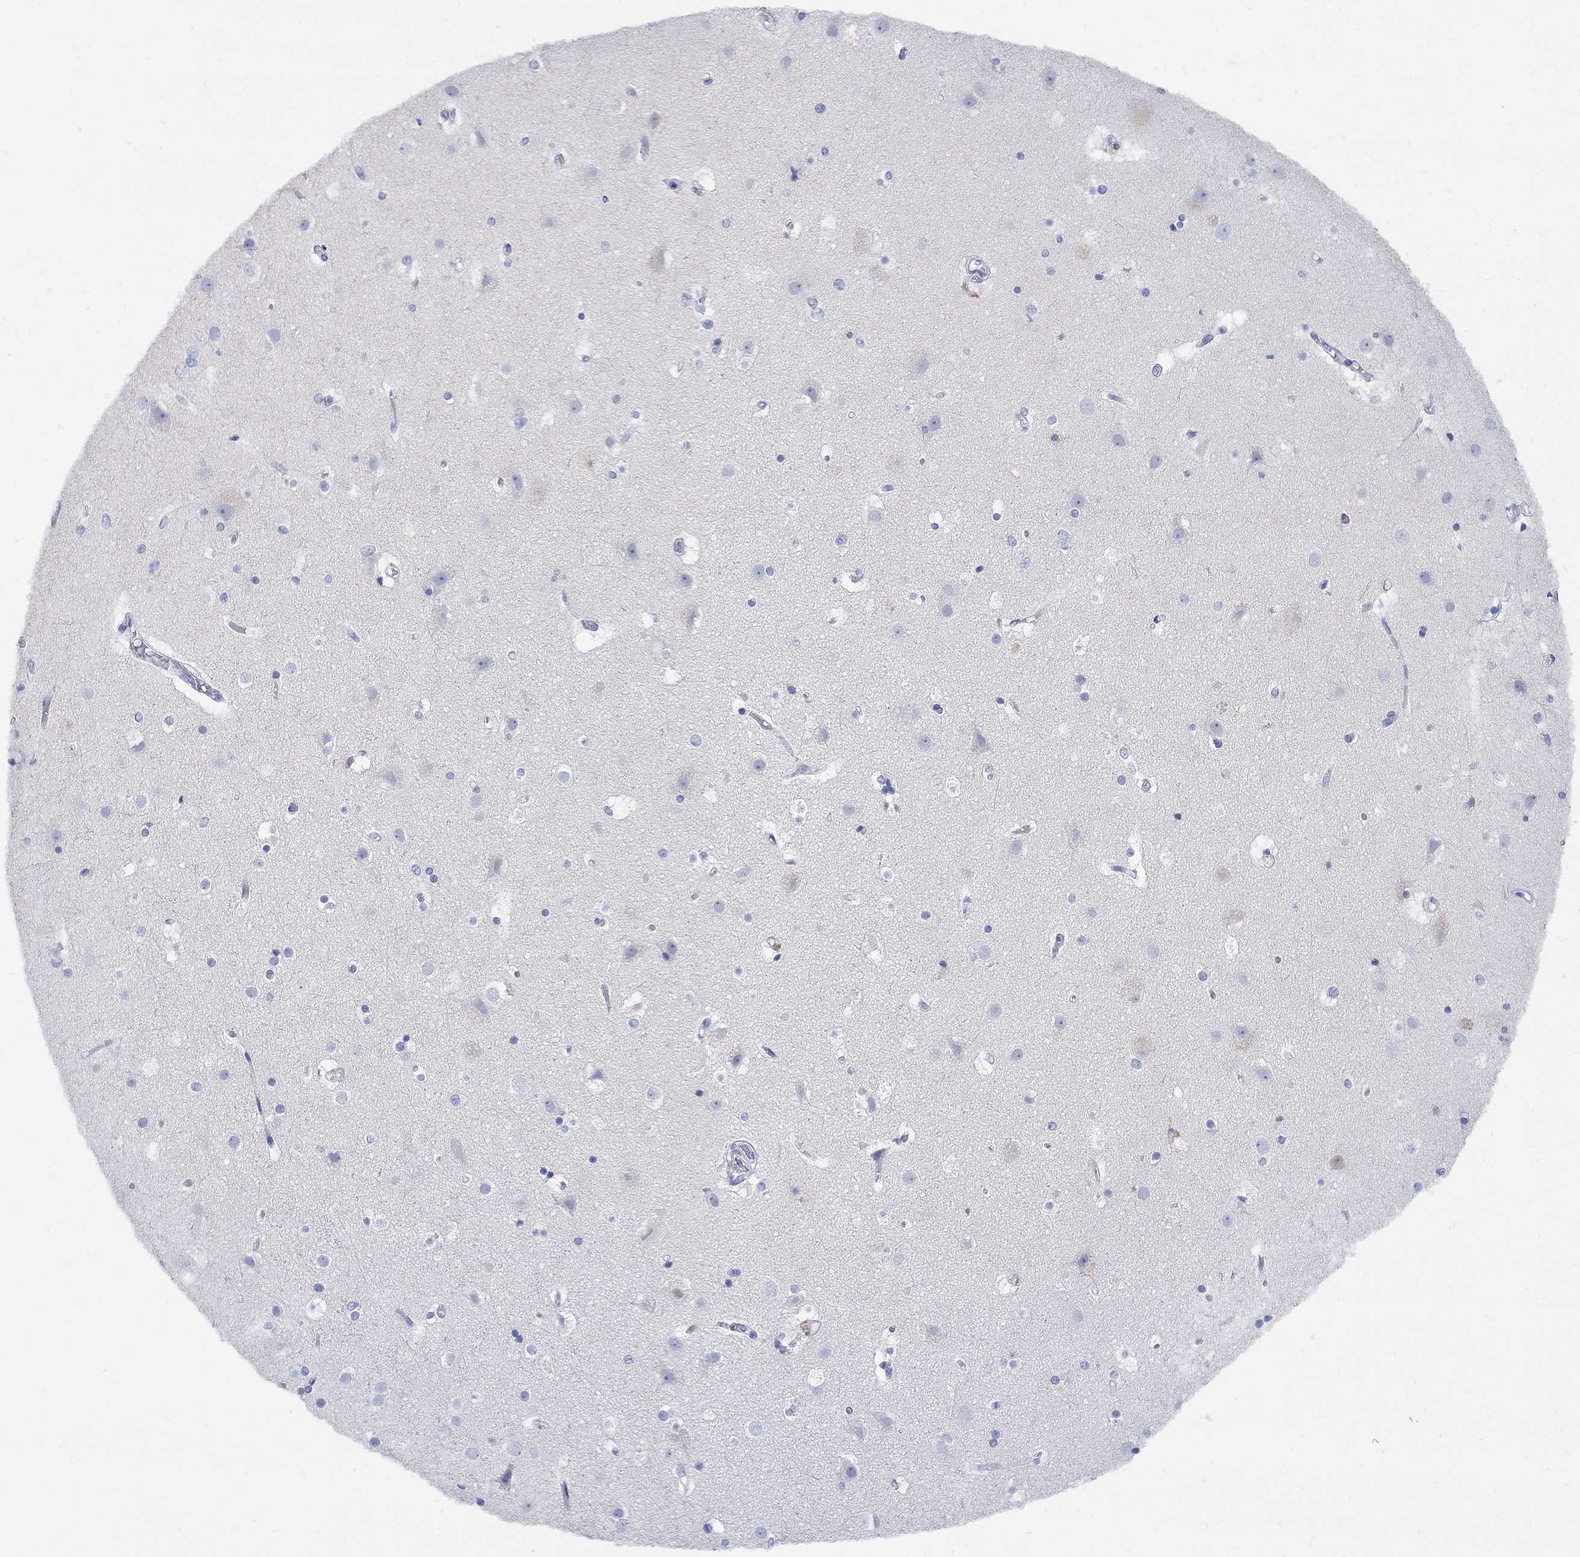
{"staining": {"intensity": "negative", "quantity": "none", "location": "none"}, "tissue": "cerebral cortex", "cell_type": "Endothelial cells", "image_type": "normal", "snomed": [{"axis": "morphology", "description": "Normal tissue, NOS"}, {"axis": "topography", "description": "Cerebral cortex"}], "caption": "This photomicrograph is of unremarkable cerebral cortex stained with immunohistochemistry to label a protein in brown with the nuclei are counter-stained blue. There is no staining in endothelial cells. Nuclei are stained in blue.", "gene": "MYL1", "patient": {"sex": "female", "age": 52}}